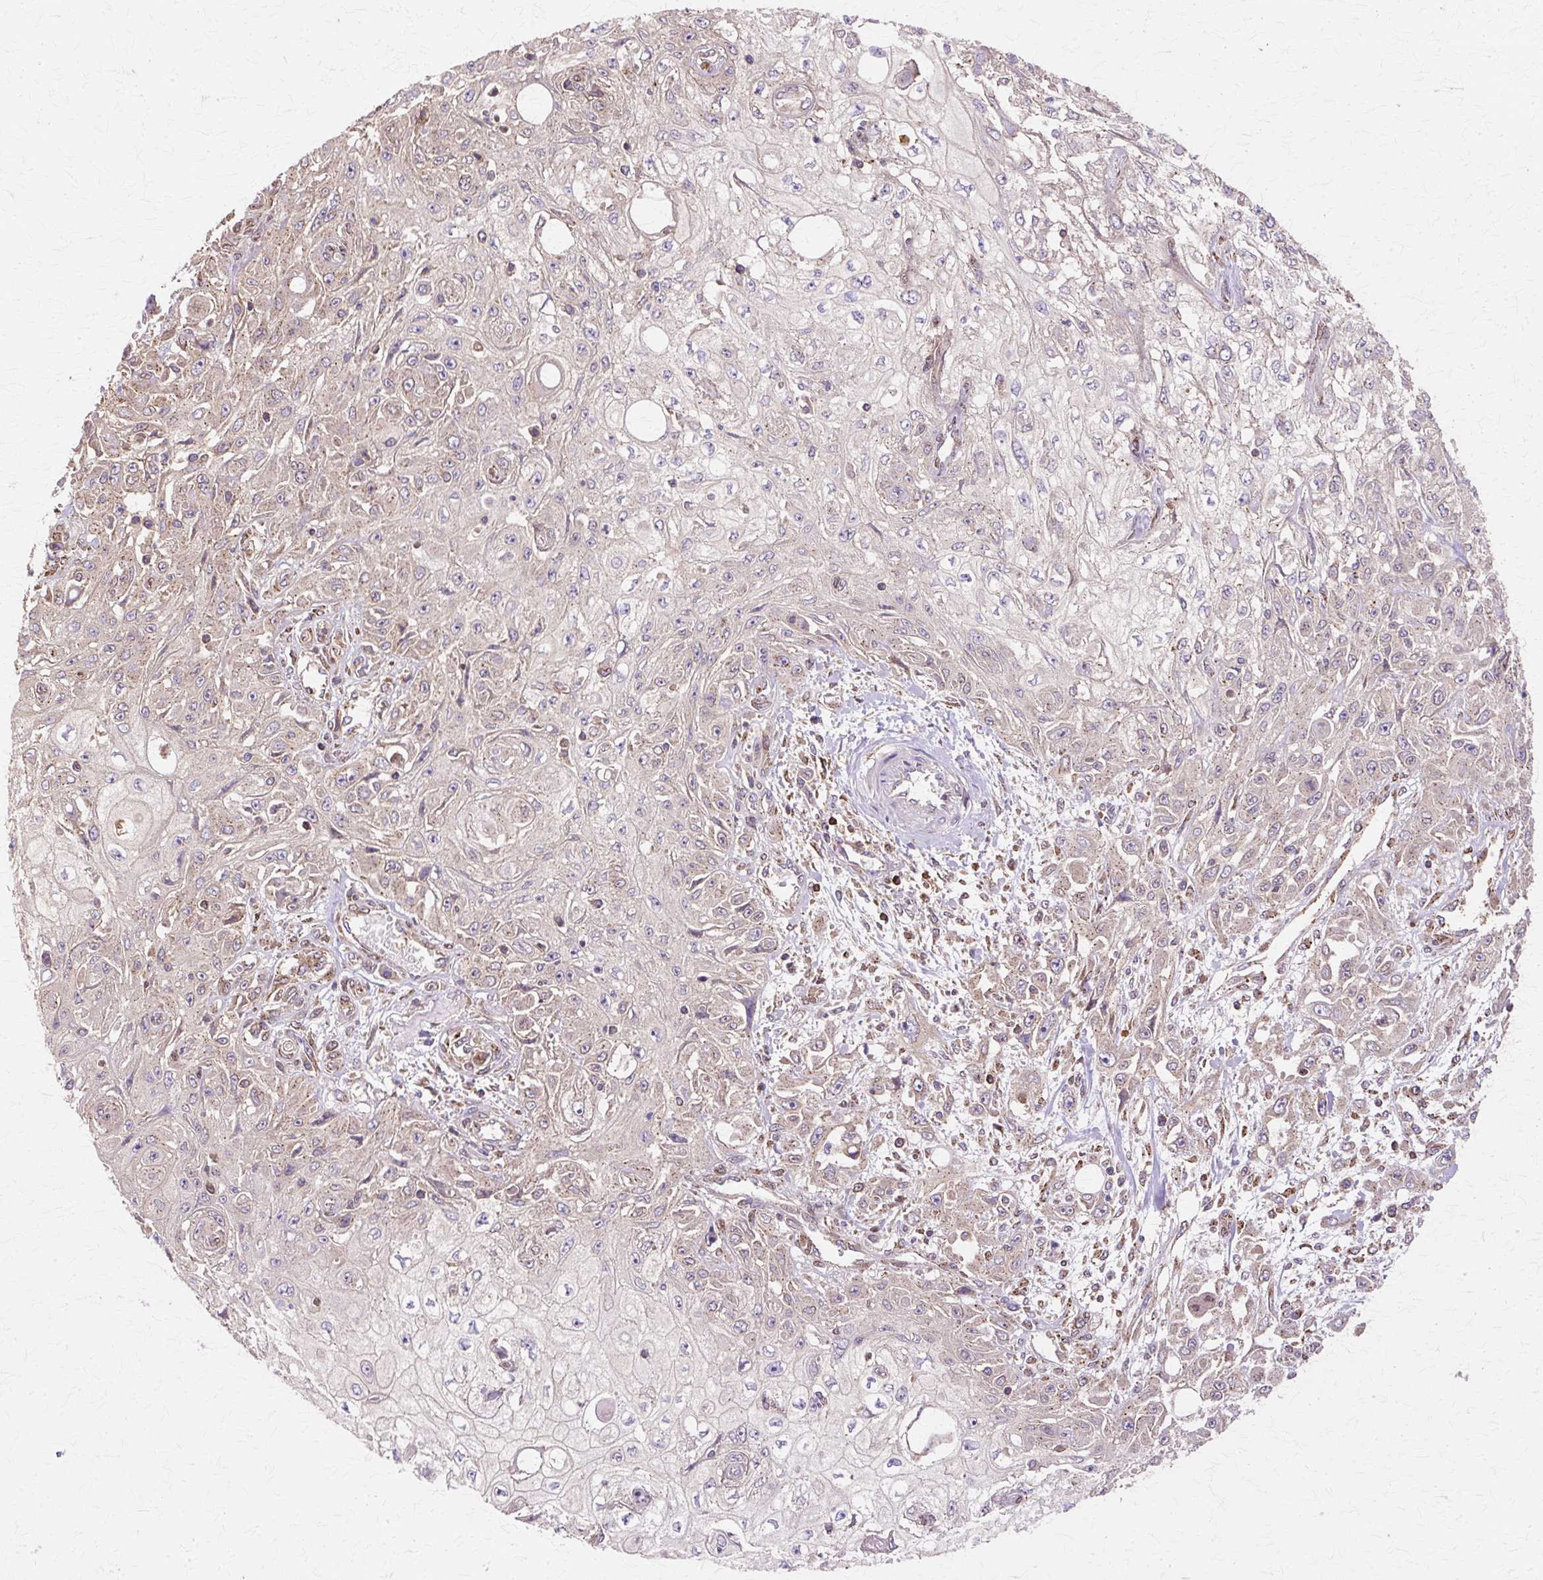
{"staining": {"intensity": "weak", "quantity": "25%-75%", "location": "cytoplasmic/membranous"}, "tissue": "skin cancer", "cell_type": "Tumor cells", "image_type": "cancer", "snomed": [{"axis": "morphology", "description": "Squamous cell carcinoma, NOS"}, {"axis": "morphology", "description": "Squamous cell carcinoma, metastatic, NOS"}, {"axis": "topography", "description": "Skin"}, {"axis": "topography", "description": "Lymph node"}], "caption": "DAB (3,3'-diaminobenzidine) immunohistochemical staining of skin cancer (metastatic squamous cell carcinoma) demonstrates weak cytoplasmic/membranous protein positivity in about 25%-75% of tumor cells.", "gene": "COPB1", "patient": {"sex": "male", "age": 75}}